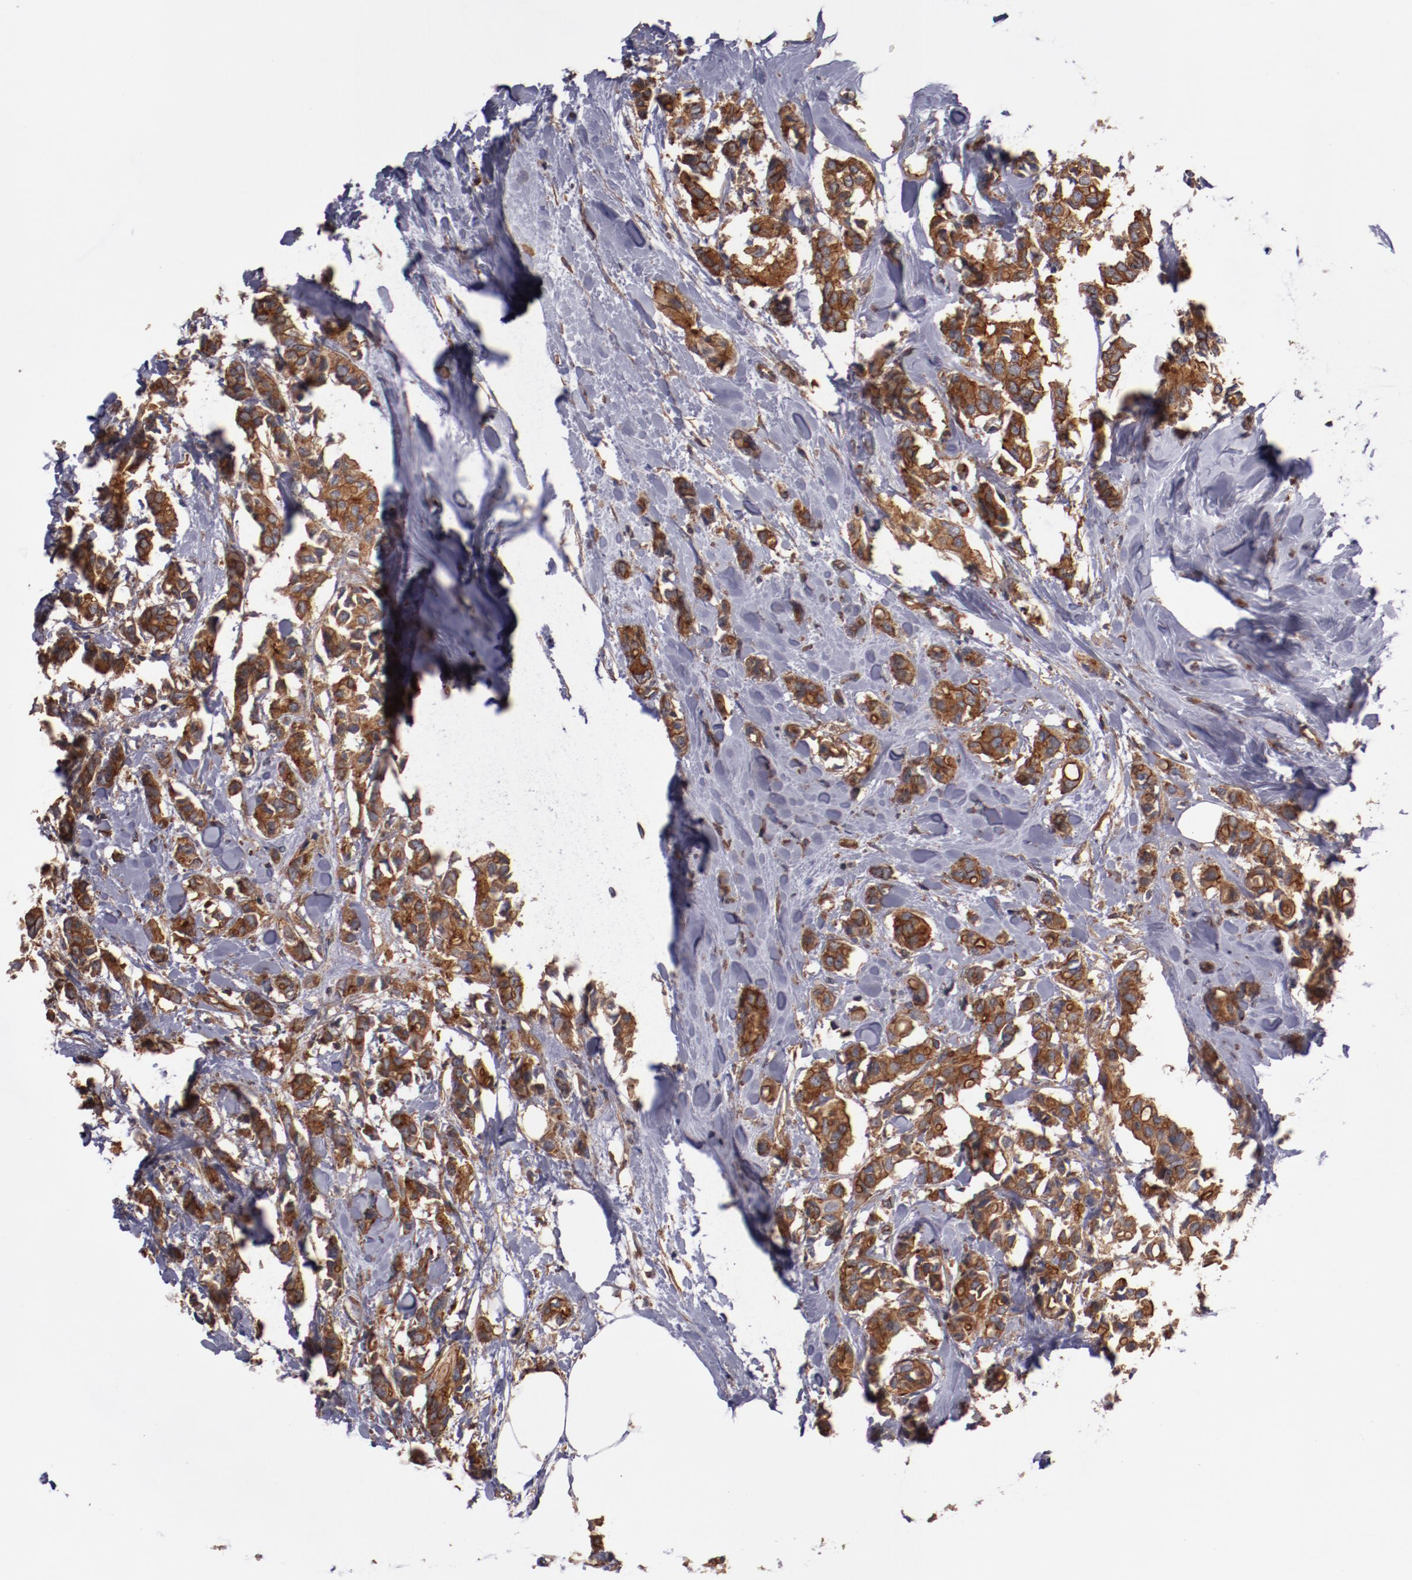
{"staining": {"intensity": "strong", "quantity": ">75%", "location": "cytoplasmic/membranous"}, "tissue": "breast cancer", "cell_type": "Tumor cells", "image_type": "cancer", "snomed": [{"axis": "morphology", "description": "Duct carcinoma"}, {"axis": "topography", "description": "Breast"}], "caption": "A brown stain labels strong cytoplasmic/membranous staining of a protein in human invasive ductal carcinoma (breast) tumor cells.", "gene": "TMOD3", "patient": {"sex": "female", "age": 84}}